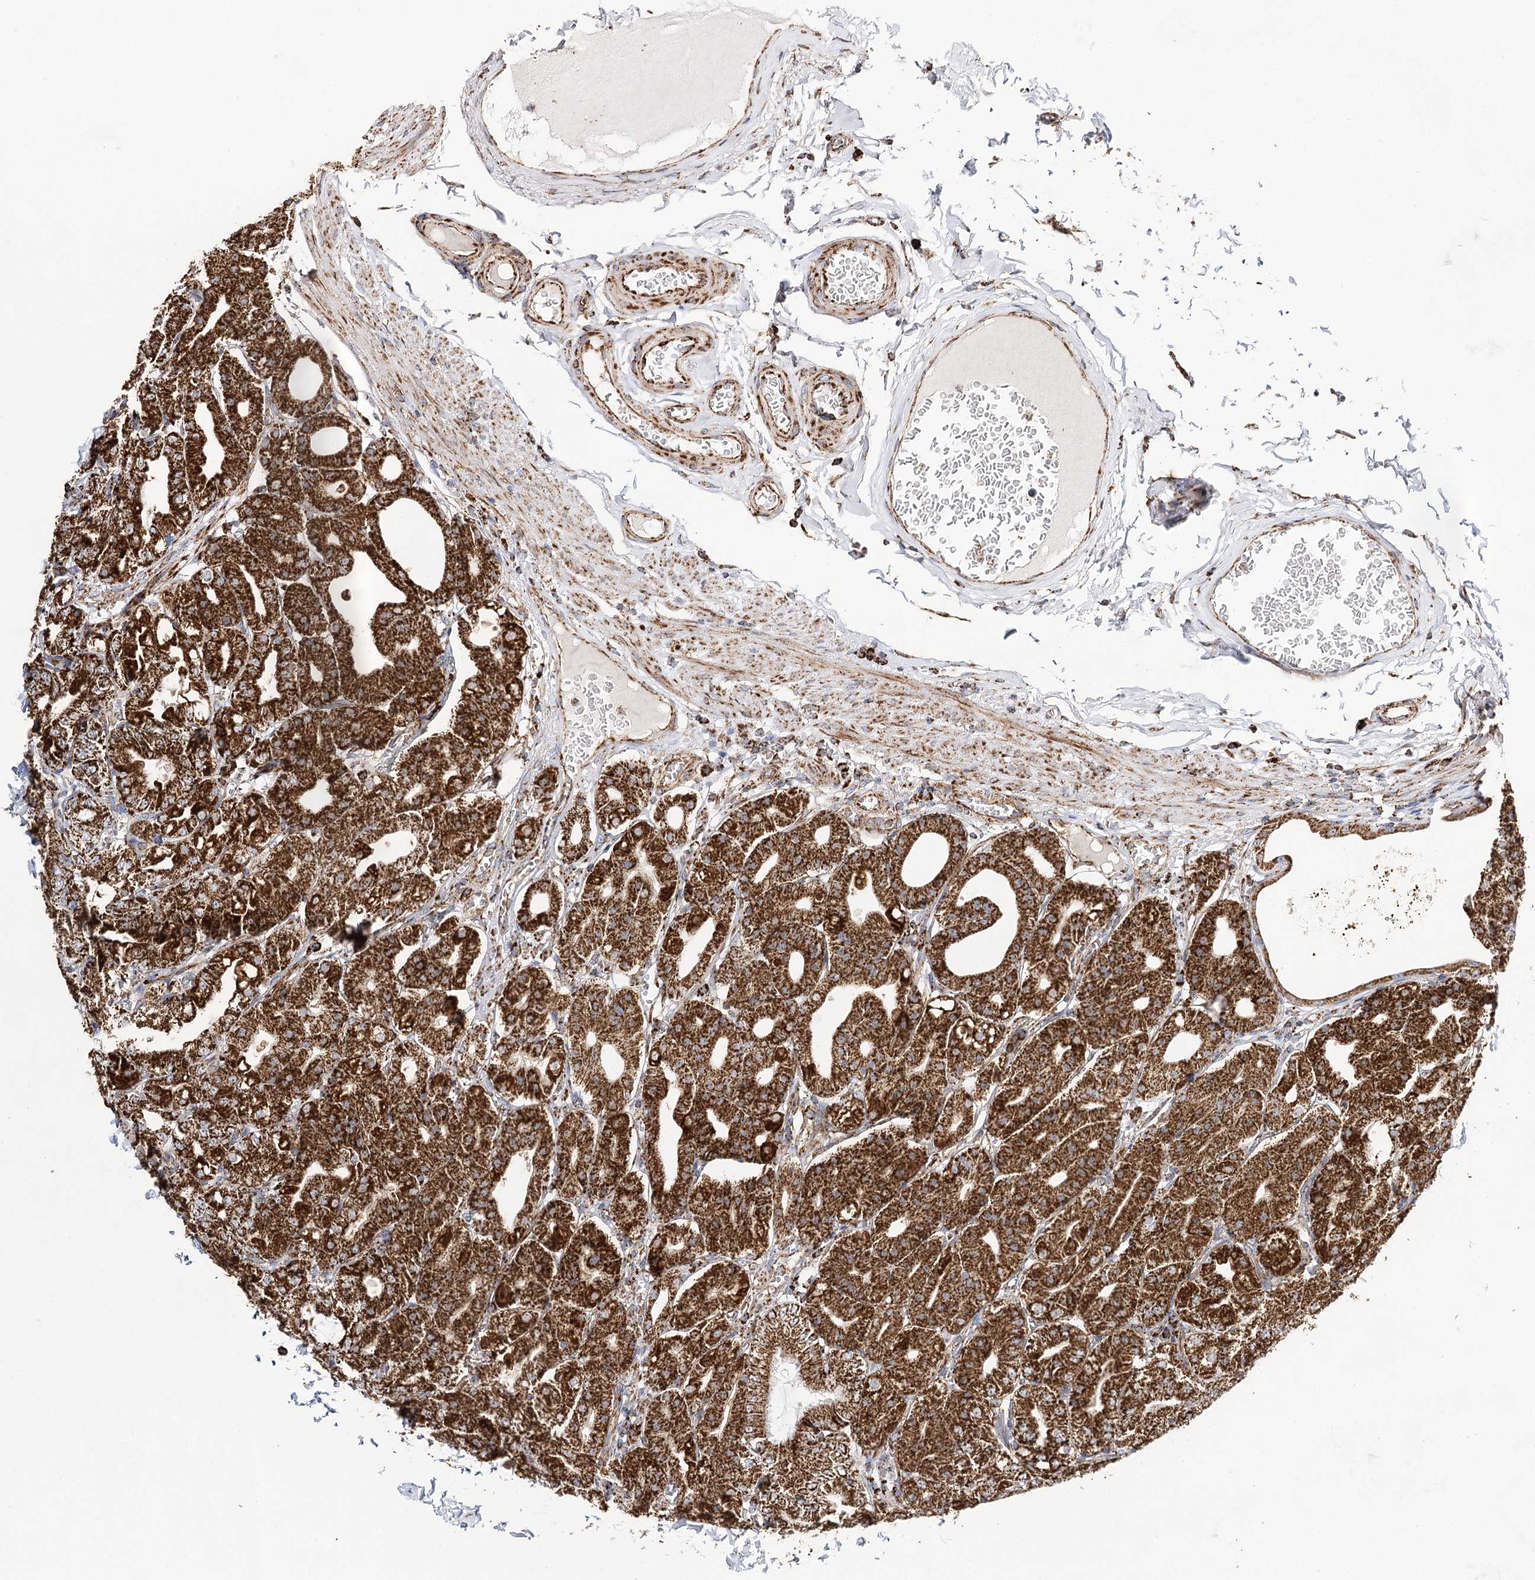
{"staining": {"intensity": "strong", "quantity": ">75%", "location": "cytoplasmic/membranous"}, "tissue": "stomach", "cell_type": "Glandular cells", "image_type": "normal", "snomed": [{"axis": "morphology", "description": "Normal tissue, NOS"}, {"axis": "topography", "description": "Stomach, lower"}], "caption": "Benign stomach was stained to show a protein in brown. There is high levels of strong cytoplasmic/membranous staining in approximately >75% of glandular cells. (DAB = brown stain, brightfield microscopy at high magnification).", "gene": "NADK2", "patient": {"sex": "male", "age": 71}}